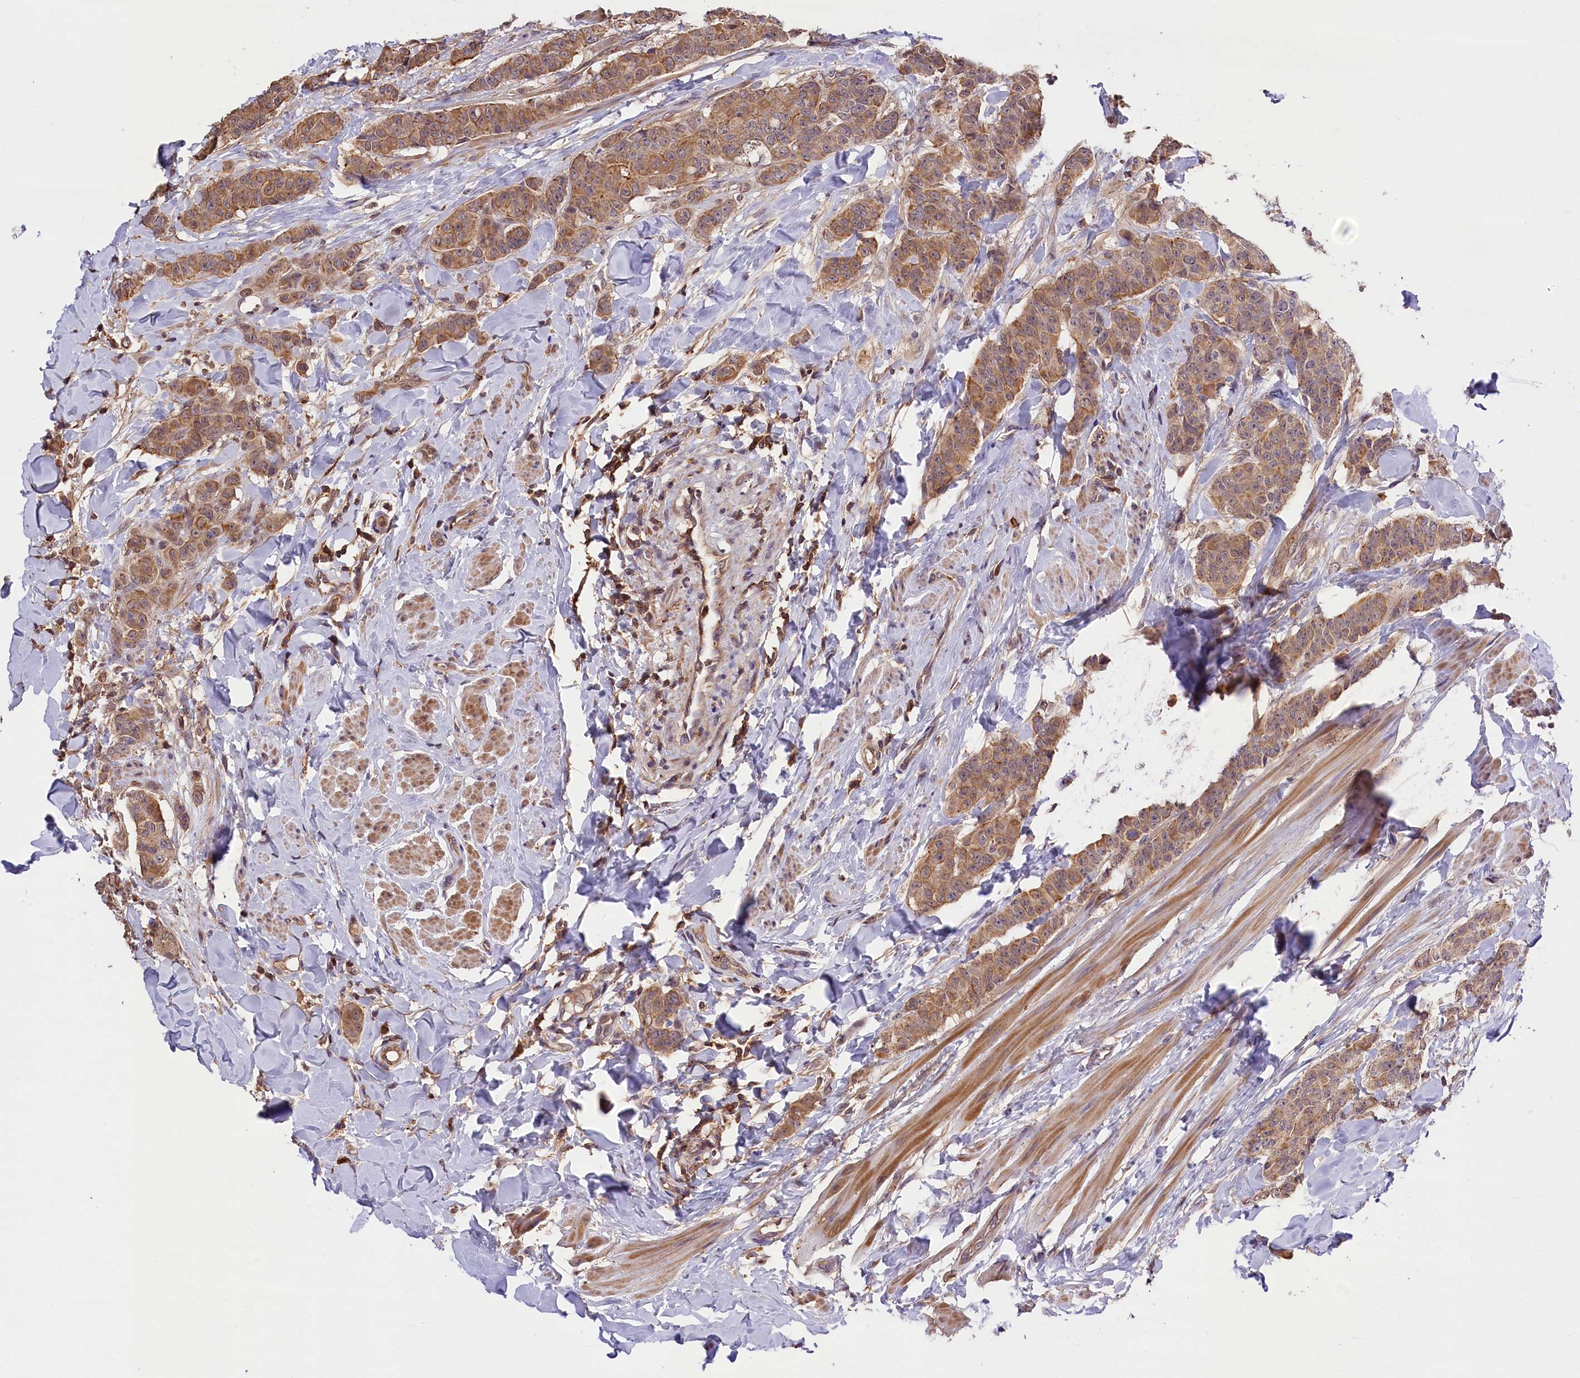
{"staining": {"intensity": "moderate", "quantity": ">75%", "location": "cytoplasmic/membranous"}, "tissue": "breast cancer", "cell_type": "Tumor cells", "image_type": "cancer", "snomed": [{"axis": "morphology", "description": "Duct carcinoma"}, {"axis": "topography", "description": "Breast"}], "caption": "Immunohistochemistry micrograph of neoplastic tissue: human invasive ductal carcinoma (breast) stained using immunohistochemistry reveals medium levels of moderate protein expression localized specifically in the cytoplasmic/membranous of tumor cells, appearing as a cytoplasmic/membranous brown color.", "gene": "SKIDA1", "patient": {"sex": "female", "age": 40}}